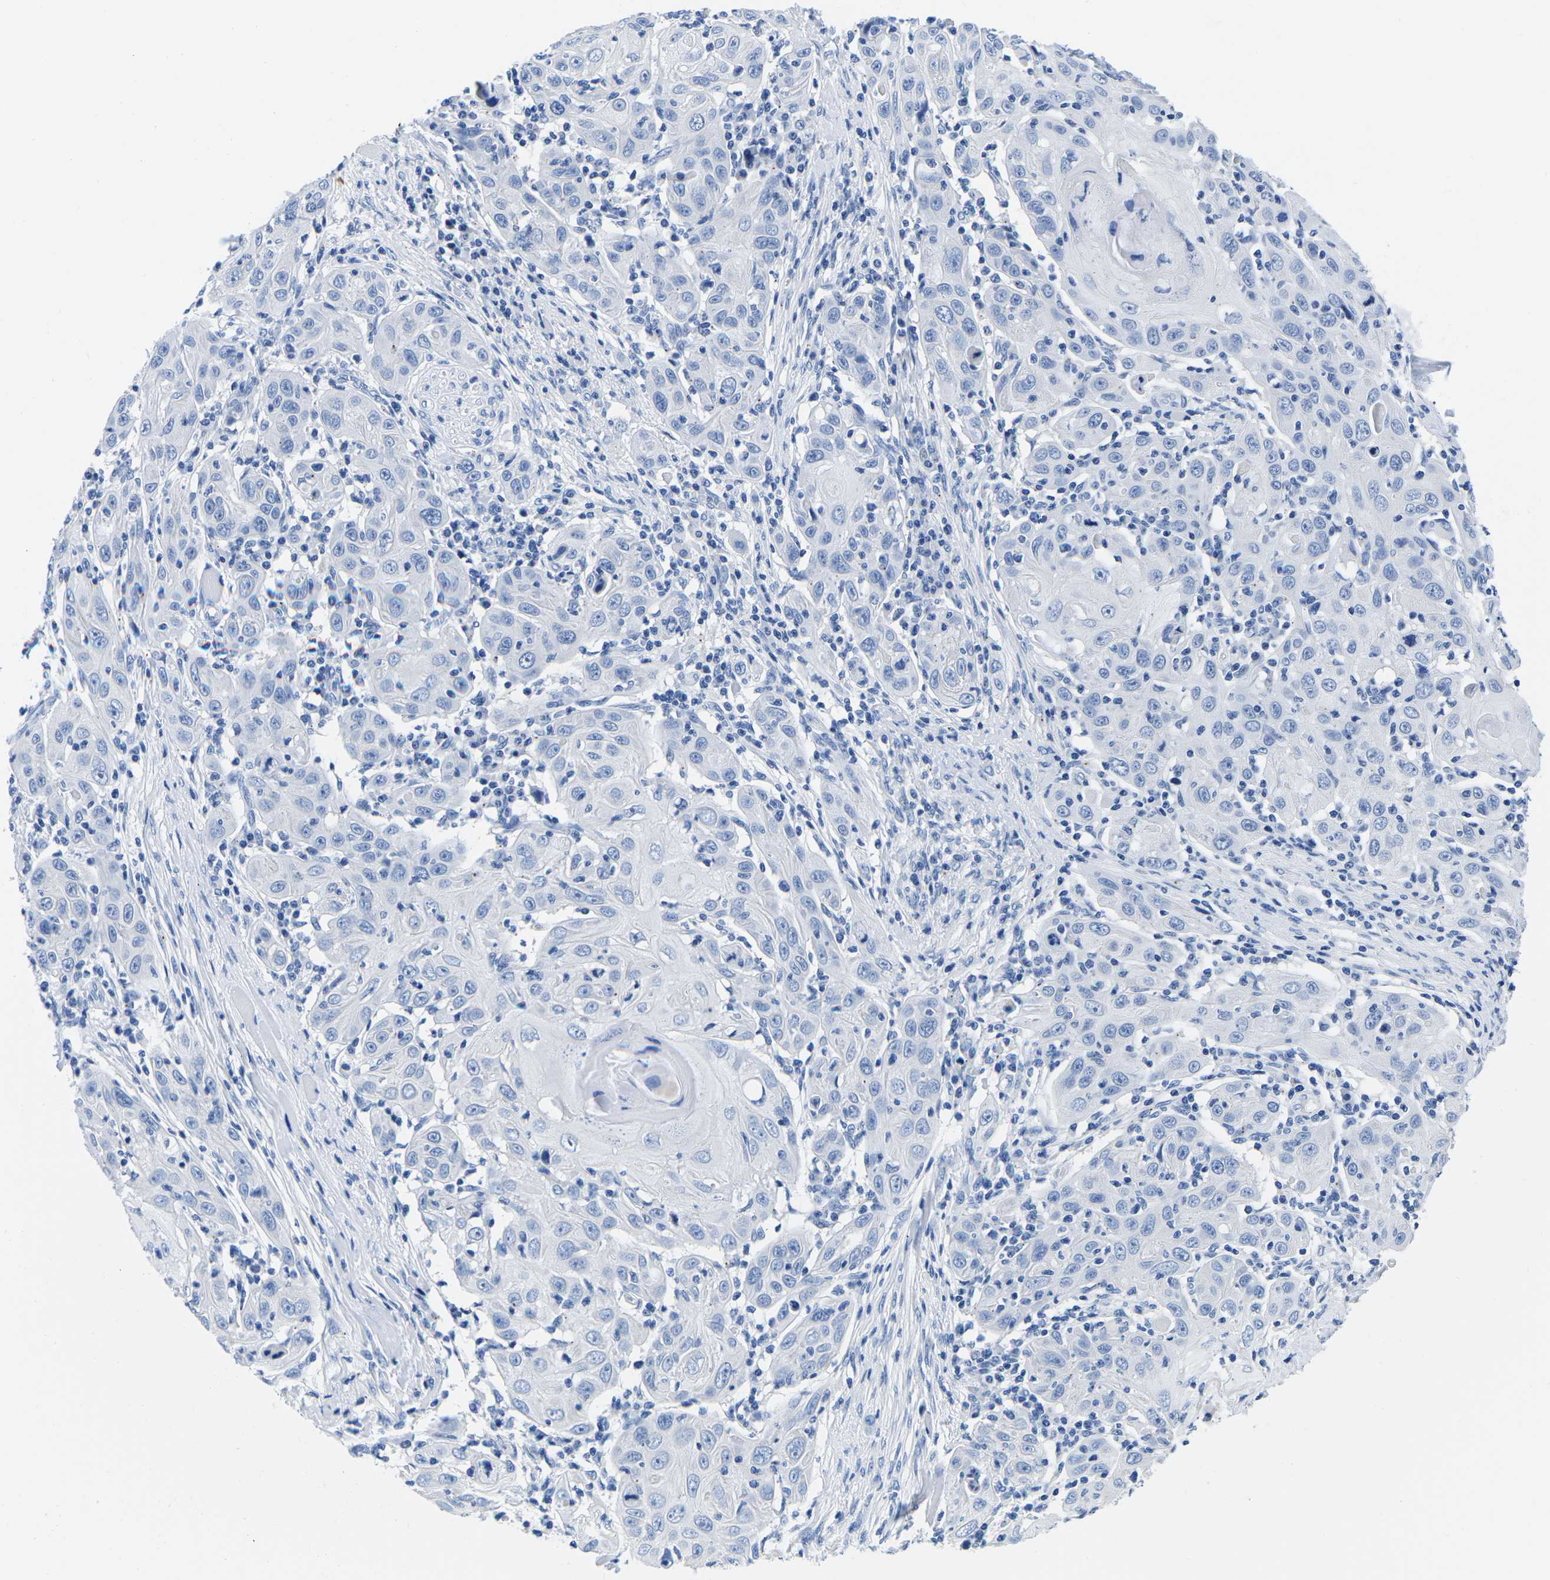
{"staining": {"intensity": "negative", "quantity": "none", "location": "none"}, "tissue": "skin cancer", "cell_type": "Tumor cells", "image_type": "cancer", "snomed": [{"axis": "morphology", "description": "Squamous cell carcinoma, NOS"}, {"axis": "topography", "description": "Skin"}], "caption": "Immunohistochemistry image of neoplastic tissue: human skin cancer (squamous cell carcinoma) stained with DAB exhibits no significant protein expression in tumor cells.", "gene": "CYP1A2", "patient": {"sex": "female", "age": 88}}